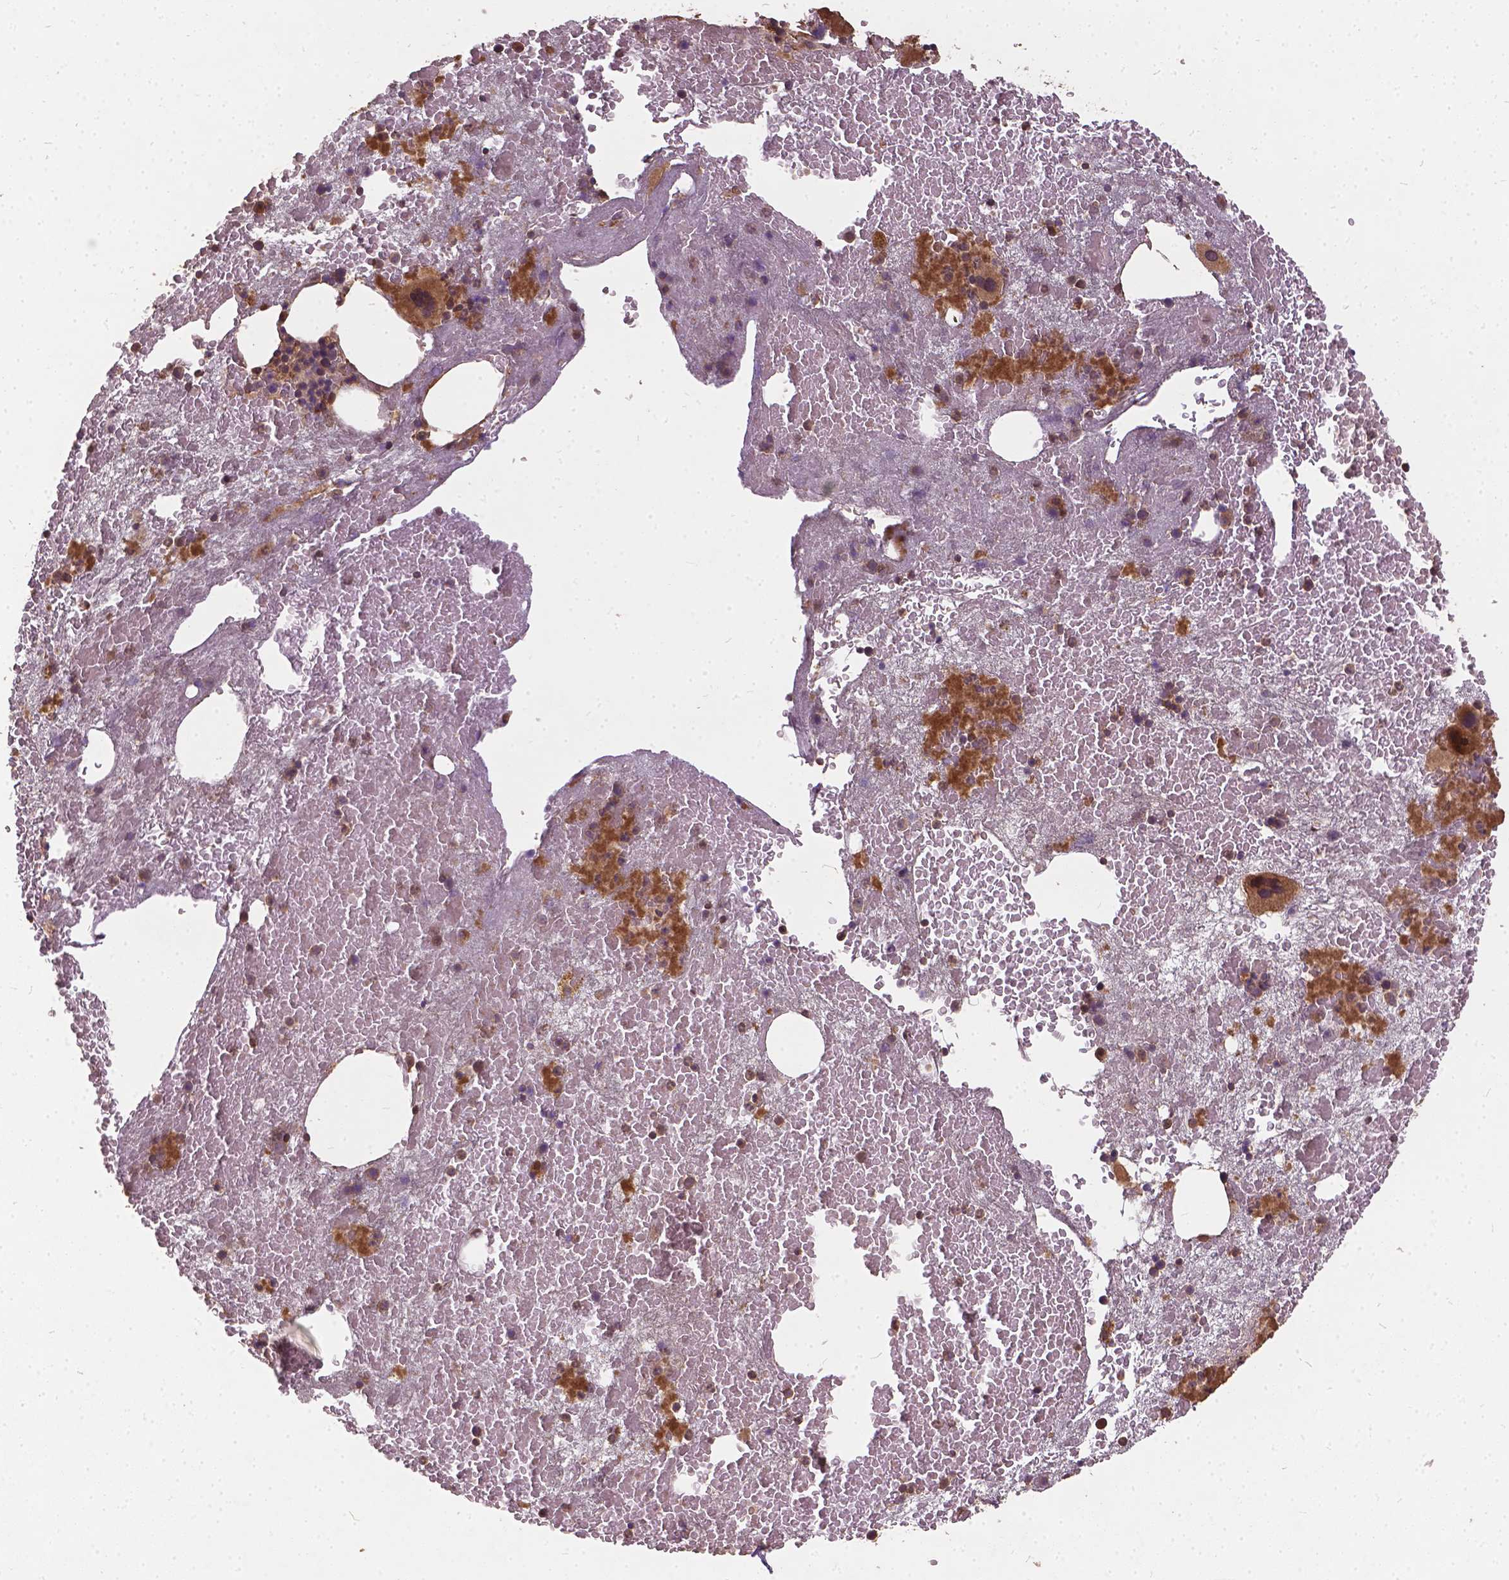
{"staining": {"intensity": "moderate", "quantity": ">75%", "location": "cytoplasmic/membranous"}, "tissue": "bone marrow", "cell_type": "Hematopoietic cells", "image_type": "normal", "snomed": [{"axis": "morphology", "description": "Normal tissue, NOS"}, {"axis": "topography", "description": "Bone marrow"}], "caption": "Hematopoietic cells show medium levels of moderate cytoplasmic/membranous positivity in about >75% of cells in normal bone marrow.", "gene": "UBXN2A", "patient": {"sex": "male", "age": 81}}